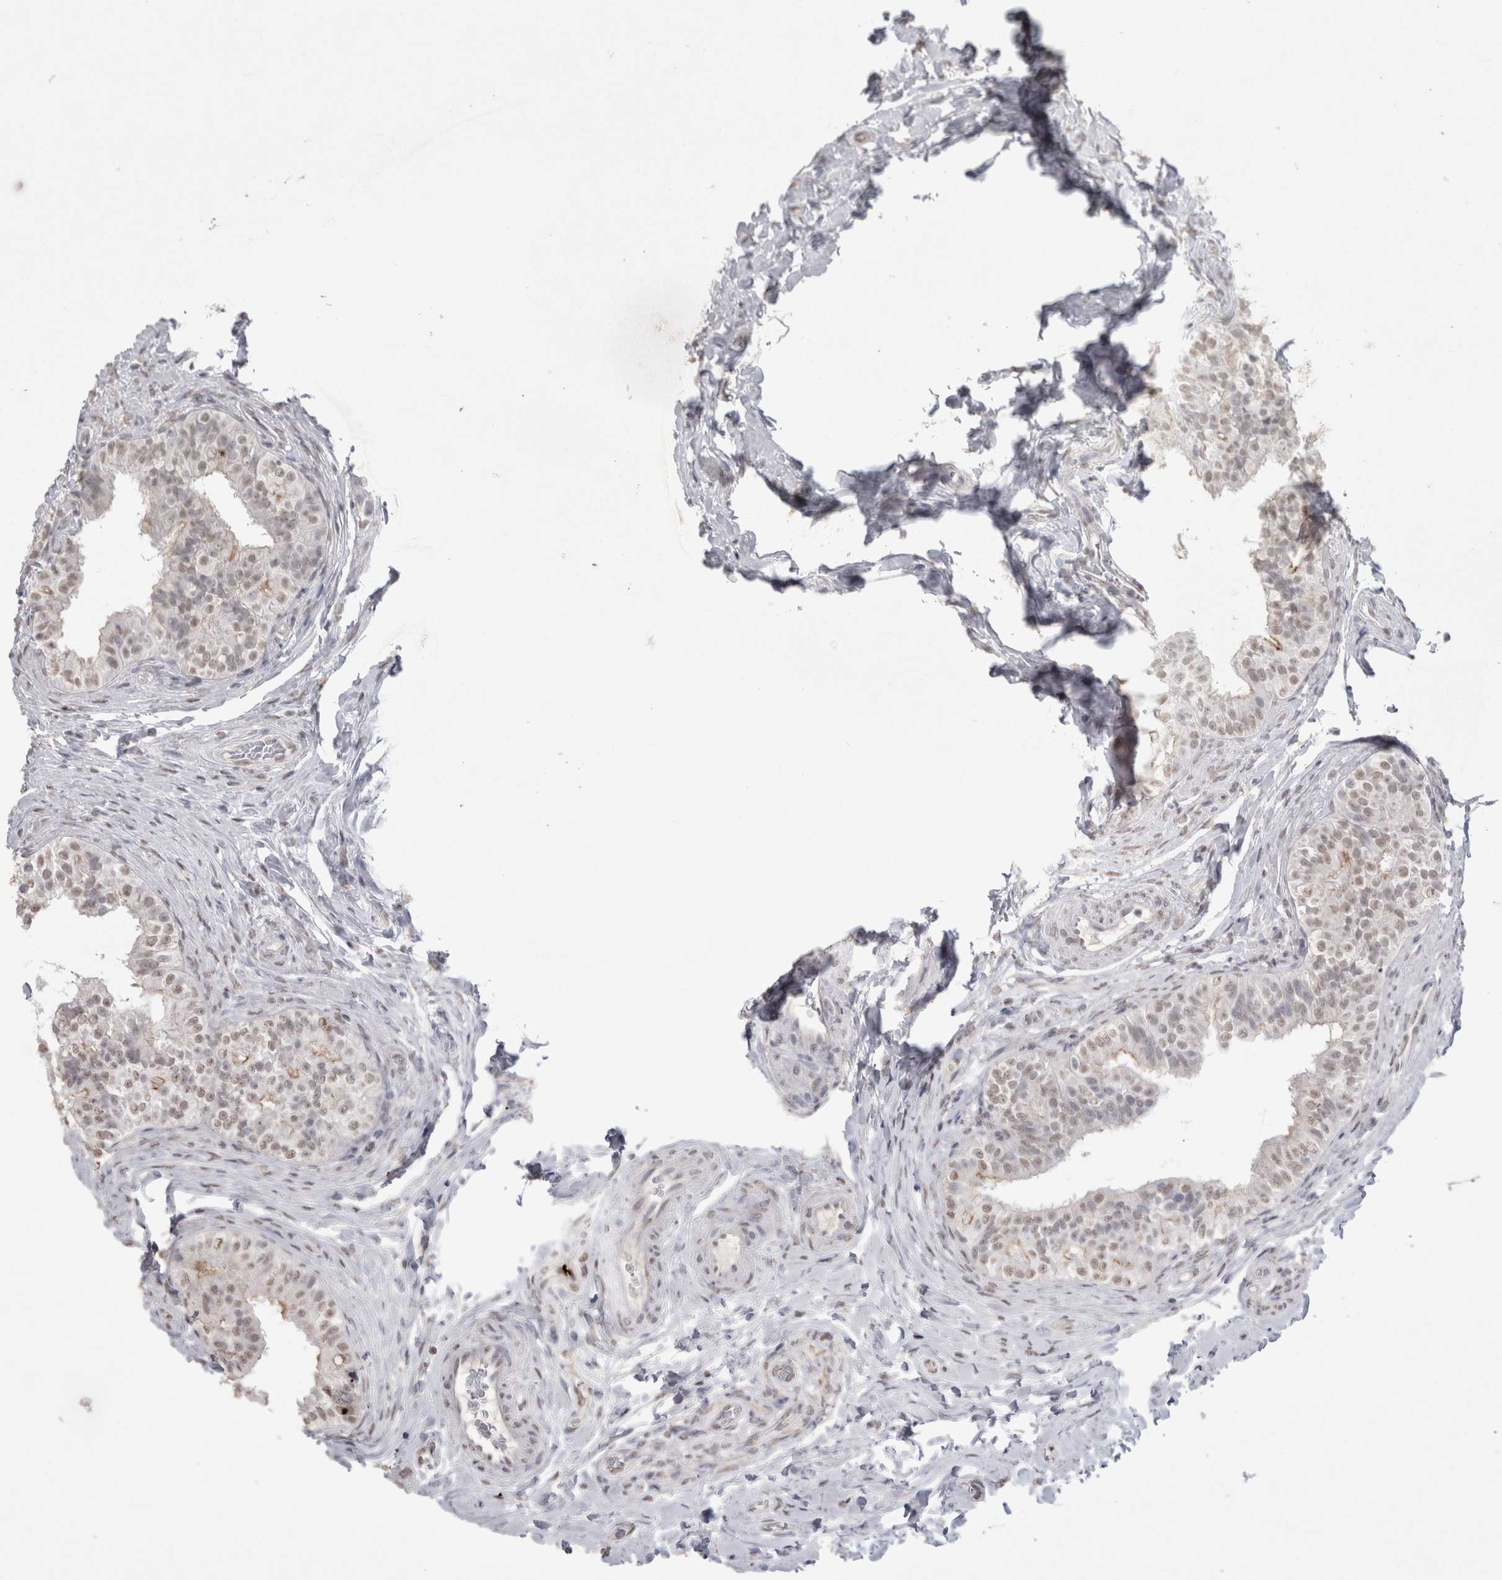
{"staining": {"intensity": "weak", "quantity": "25%-75%", "location": "cytoplasmic/membranous,nuclear"}, "tissue": "epididymis", "cell_type": "Glandular cells", "image_type": "normal", "snomed": [{"axis": "morphology", "description": "Normal tissue, NOS"}, {"axis": "topography", "description": "Epididymis"}], "caption": "Immunohistochemistry (IHC) of unremarkable human epididymis shows low levels of weak cytoplasmic/membranous,nuclear positivity in about 25%-75% of glandular cells. (IHC, brightfield microscopy, high magnification).", "gene": "DDX4", "patient": {"sex": "male", "age": 49}}